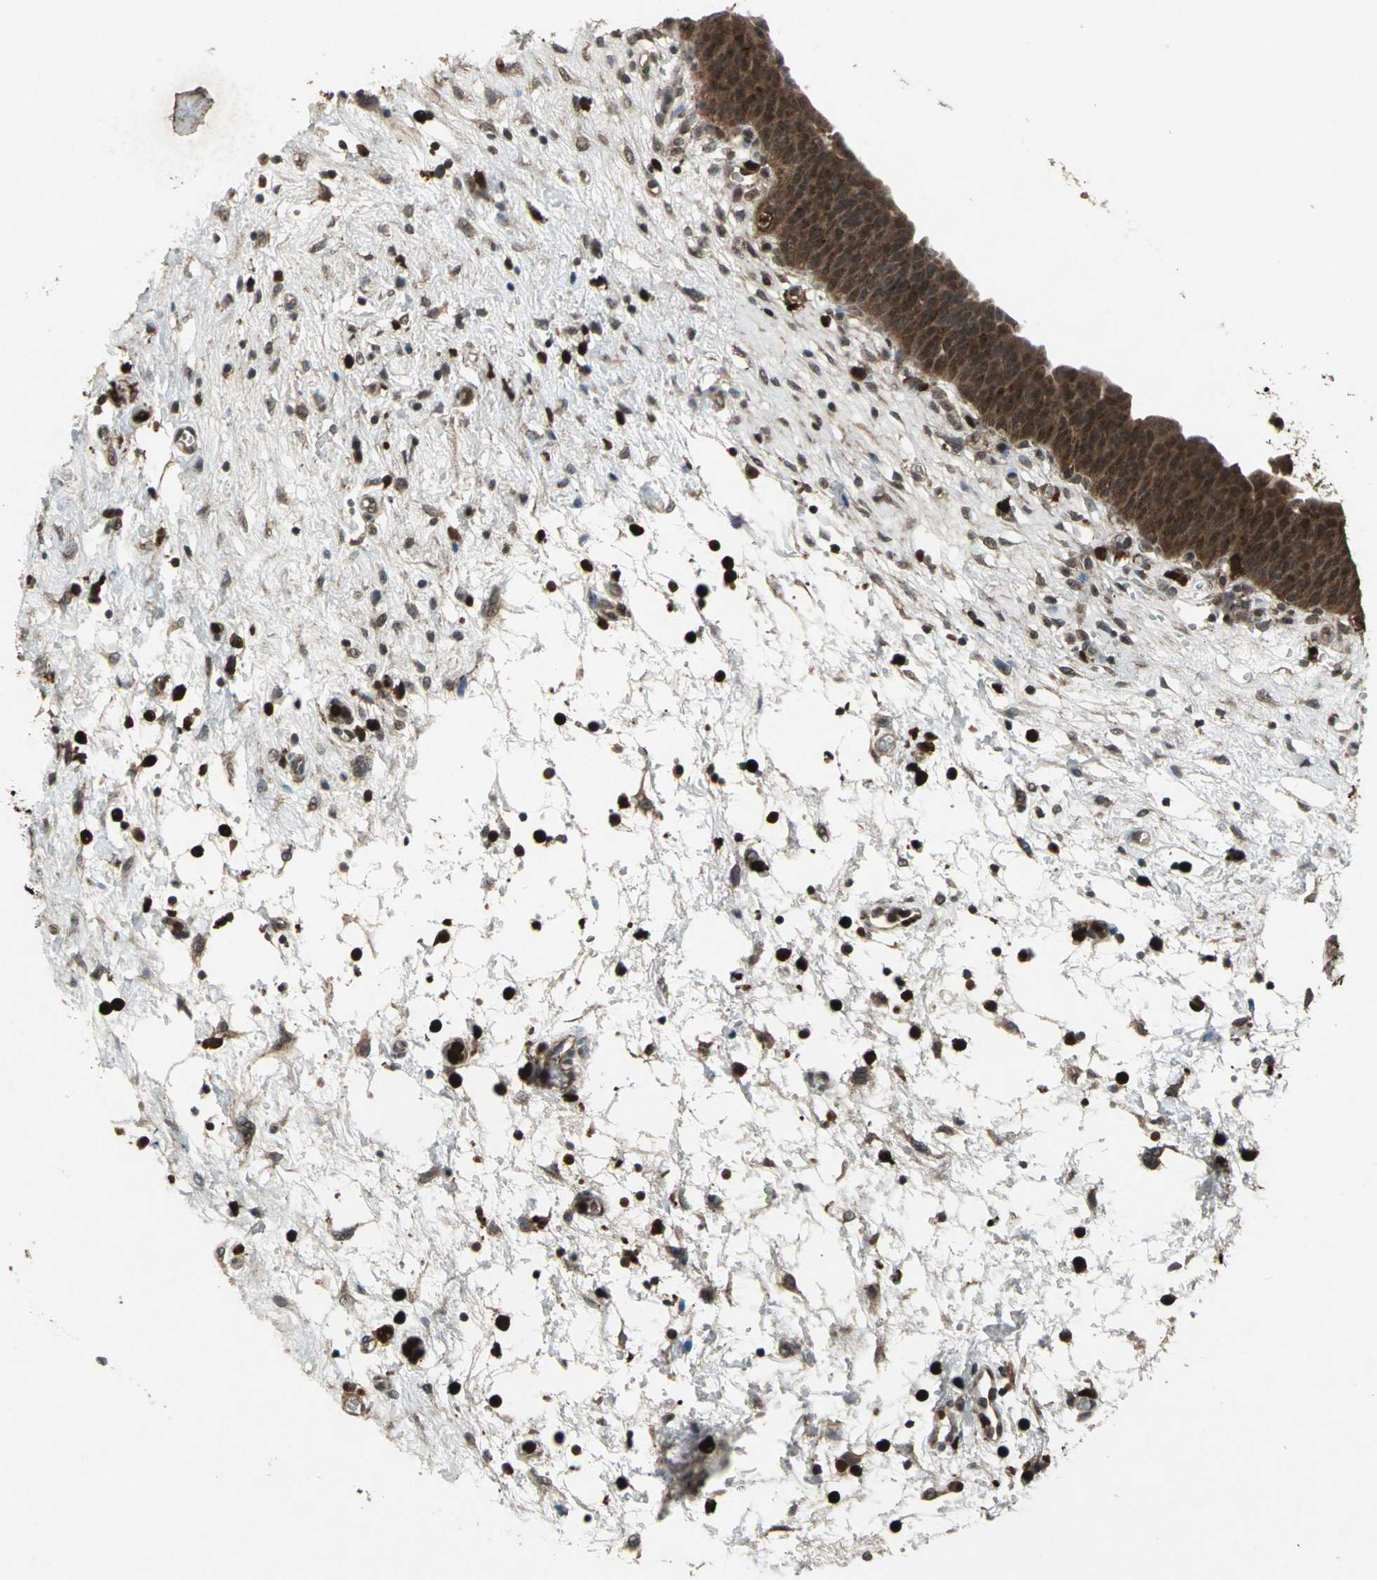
{"staining": {"intensity": "strong", "quantity": ">75%", "location": "cytoplasmic/membranous,nuclear"}, "tissue": "urinary bladder", "cell_type": "Urothelial cells", "image_type": "normal", "snomed": [{"axis": "morphology", "description": "Normal tissue, NOS"}, {"axis": "morphology", "description": "Dysplasia, NOS"}, {"axis": "topography", "description": "Urinary bladder"}], "caption": "Strong cytoplasmic/membranous,nuclear protein expression is seen in approximately >75% of urothelial cells in urinary bladder. (DAB (3,3'-diaminobenzidine) IHC, brown staining for protein, blue staining for nuclei).", "gene": "PYCARD", "patient": {"sex": "male", "age": 35}}